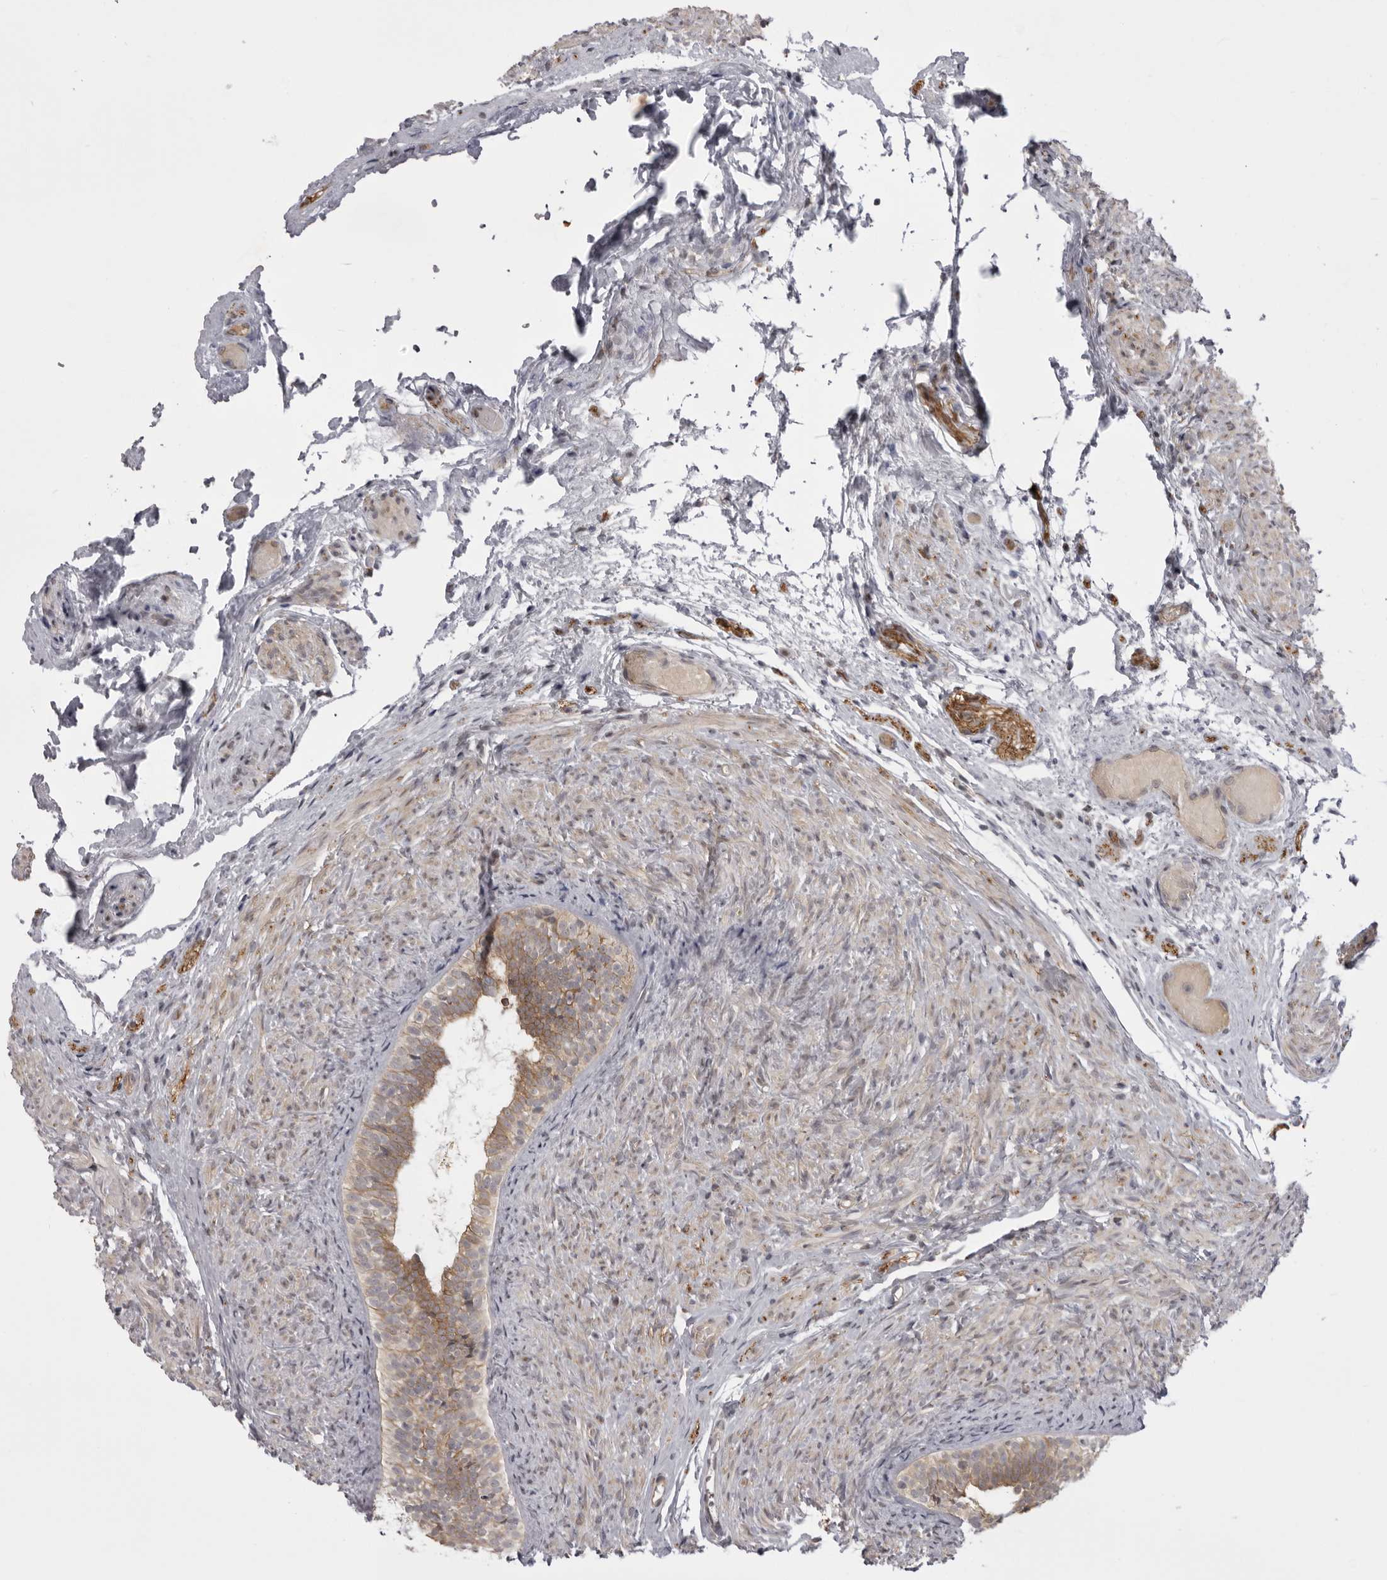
{"staining": {"intensity": "weak", "quantity": ">75%", "location": "cytoplasmic/membranous"}, "tissue": "epididymis", "cell_type": "Glandular cells", "image_type": "normal", "snomed": [{"axis": "morphology", "description": "Normal tissue, NOS"}, {"axis": "topography", "description": "Epididymis"}], "caption": "IHC staining of unremarkable epididymis, which demonstrates low levels of weak cytoplasmic/membranous positivity in approximately >75% of glandular cells indicating weak cytoplasmic/membranous protein staining. The staining was performed using DAB (brown) for protein detection and nuclei were counterstained in hematoxylin (blue).", "gene": "EPHA10", "patient": {"sex": "male", "age": 5}}